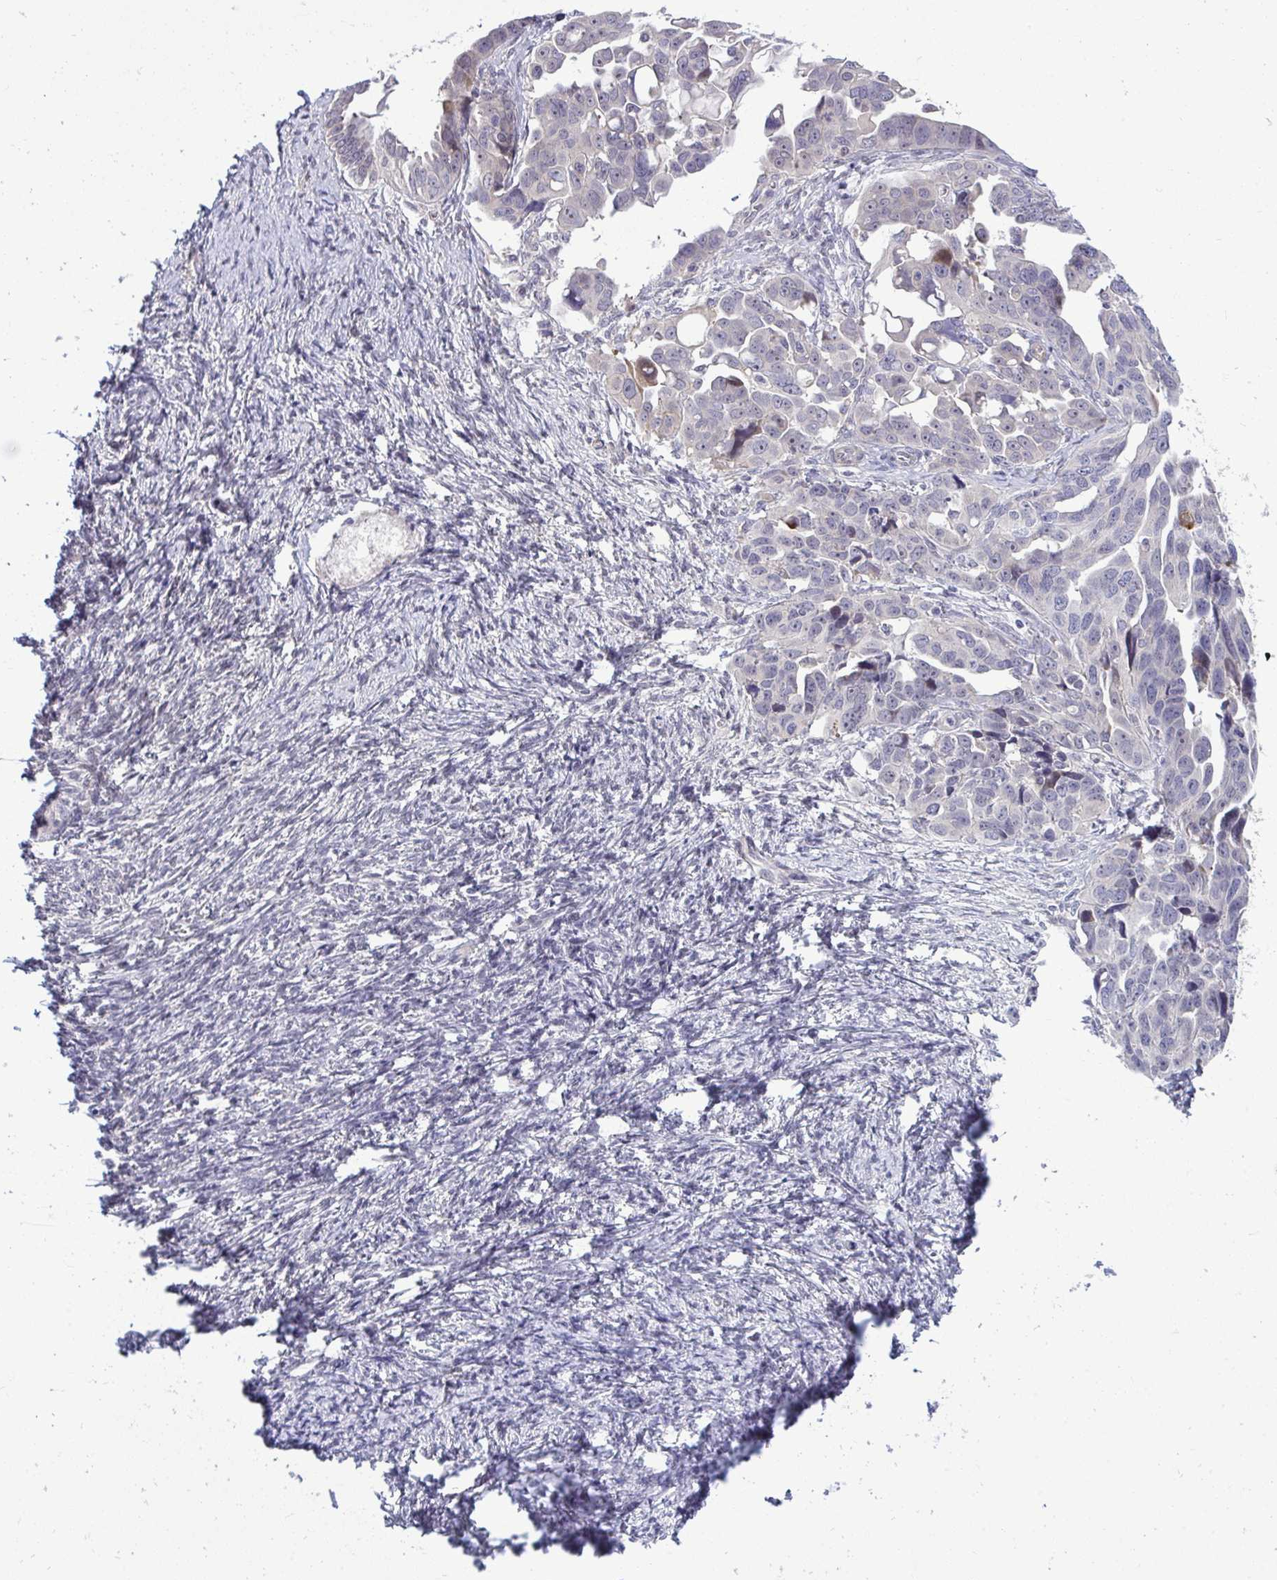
{"staining": {"intensity": "negative", "quantity": "none", "location": "none"}, "tissue": "ovarian cancer", "cell_type": "Tumor cells", "image_type": "cancer", "snomed": [{"axis": "morphology", "description": "Cystadenocarcinoma, serous, NOS"}, {"axis": "topography", "description": "Ovary"}], "caption": "Immunohistochemistry image of human ovarian cancer (serous cystadenocarcinoma) stained for a protein (brown), which demonstrates no staining in tumor cells.", "gene": "HMBOX1", "patient": {"sex": "female", "age": 59}}